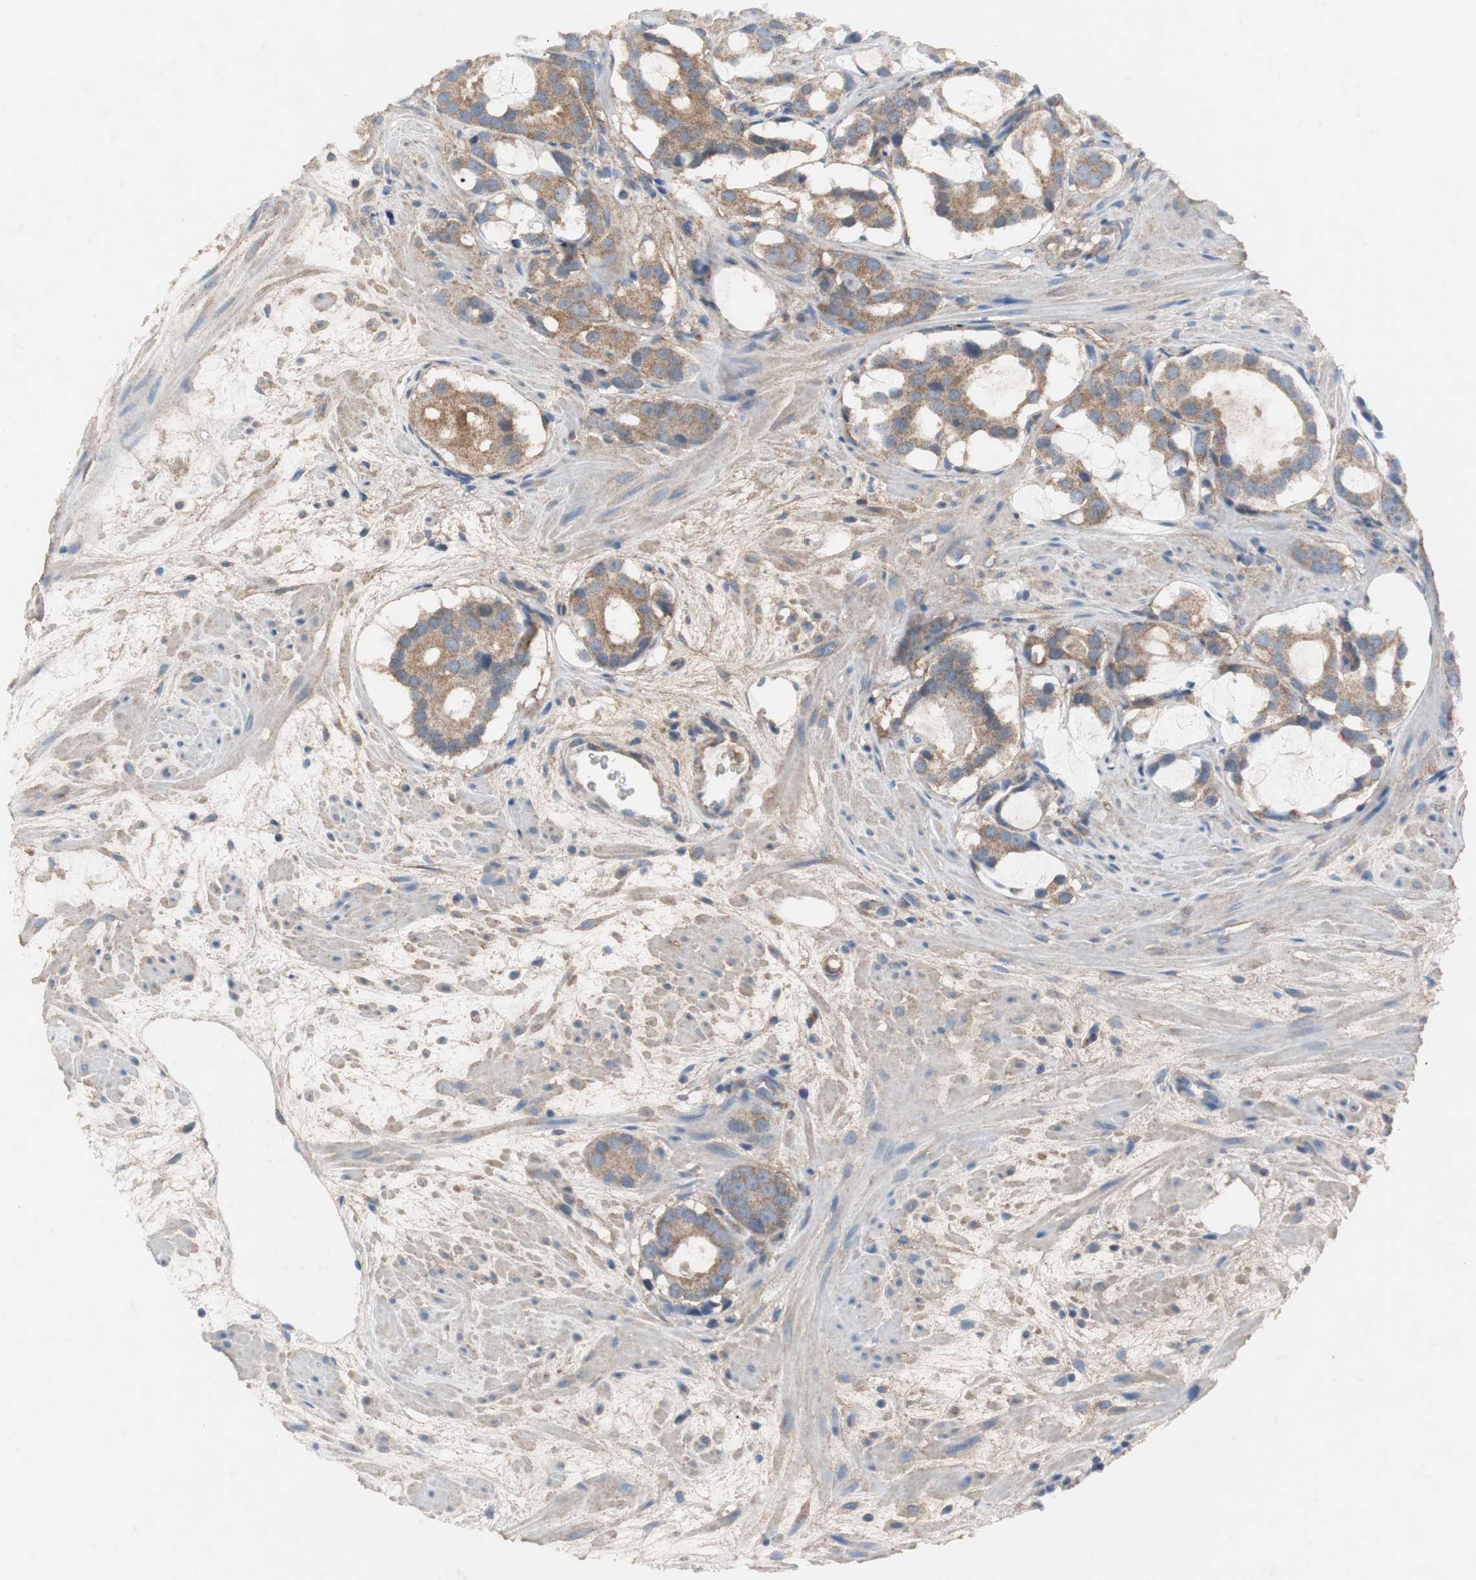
{"staining": {"intensity": "moderate", "quantity": "25%-75%", "location": "cytoplasmic/membranous"}, "tissue": "prostate cancer", "cell_type": "Tumor cells", "image_type": "cancer", "snomed": [{"axis": "morphology", "description": "Adenocarcinoma, Low grade"}, {"axis": "topography", "description": "Prostate"}], "caption": "IHC (DAB (3,3'-diaminobenzidine)) staining of low-grade adenocarcinoma (prostate) reveals moderate cytoplasmic/membranous protein staining in about 25%-75% of tumor cells.", "gene": "VBP1", "patient": {"sex": "male", "age": 57}}